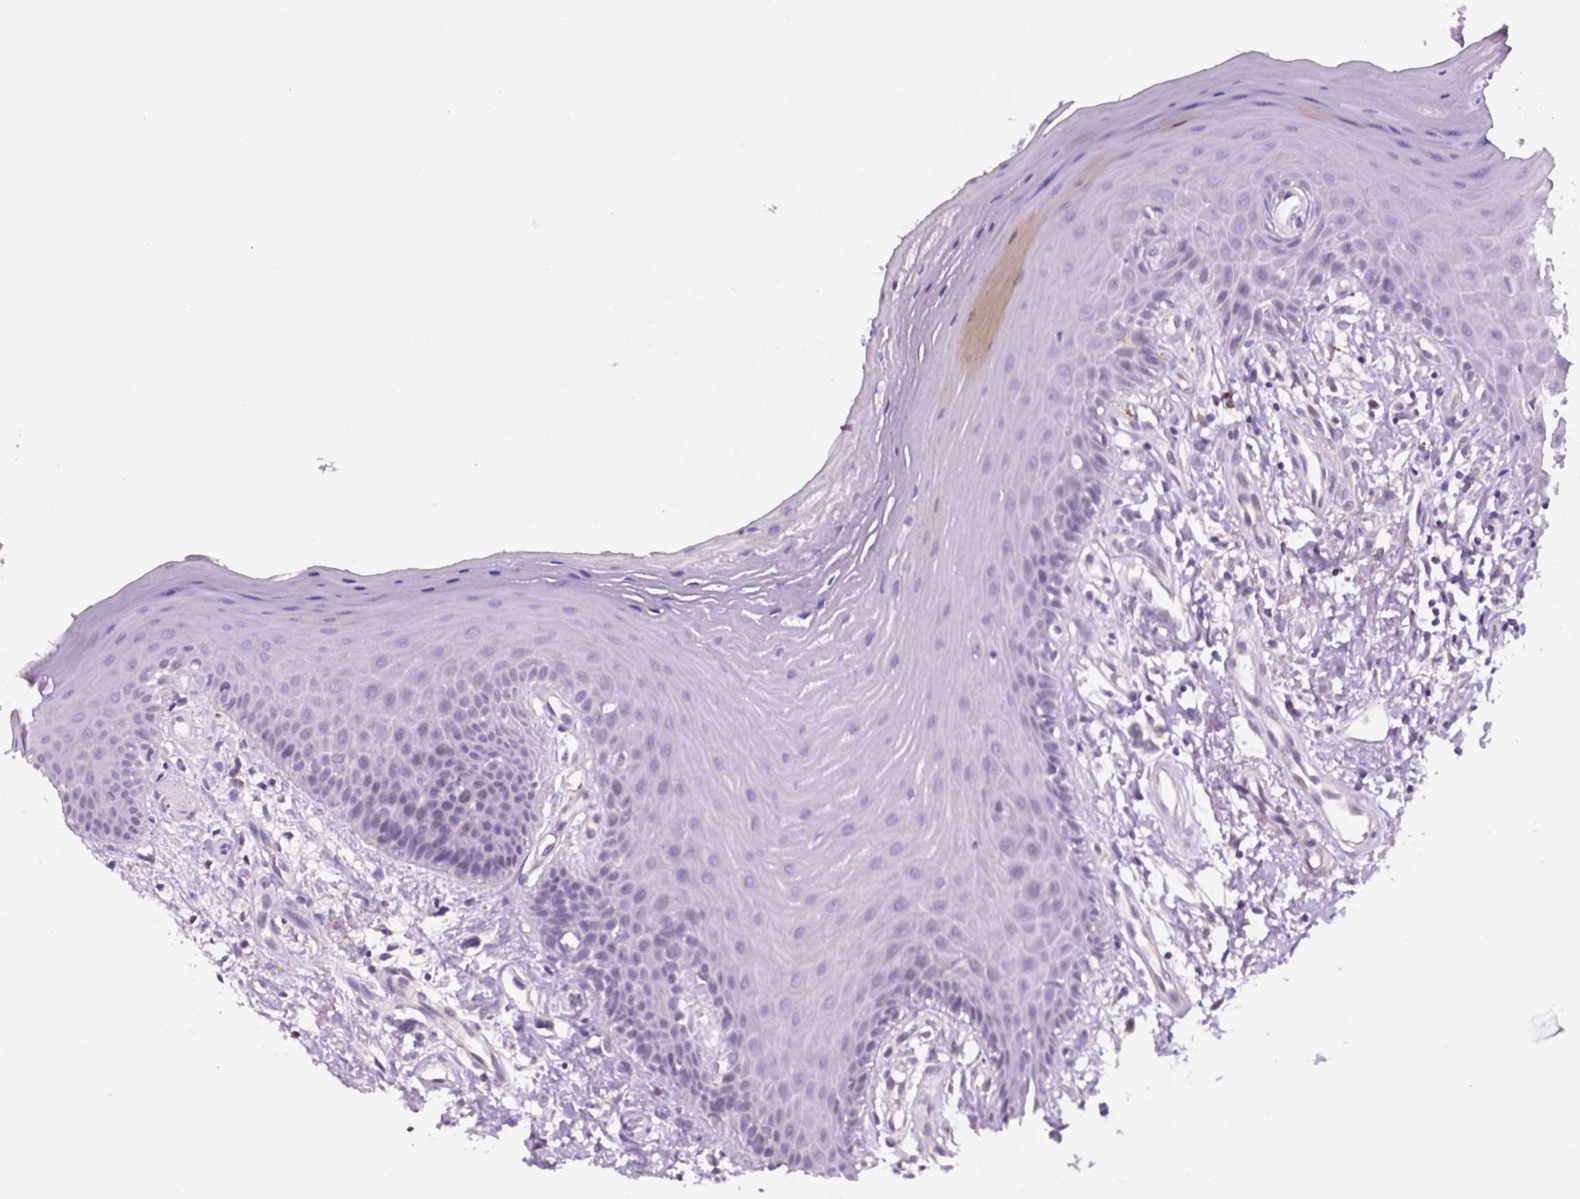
{"staining": {"intensity": "moderate", "quantity": "<25%", "location": "nuclear"}, "tissue": "oral mucosa", "cell_type": "Squamous epithelial cells", "image_type": "normal", "snomed": [{"axis": "morphology", "description": "Normal tissue, NOS"}, {"axis": "morphology", "description": "Normal morphology"}, {"axis": "topography", "description": "Oral tissue"}], "caption": "A brown stain labels moderate nuclear expression of a protein in squamous epithelial cells of normal human oral mucosa.", "gene": "FAM50B", "patient": {"sex": "female", "age": 76}}